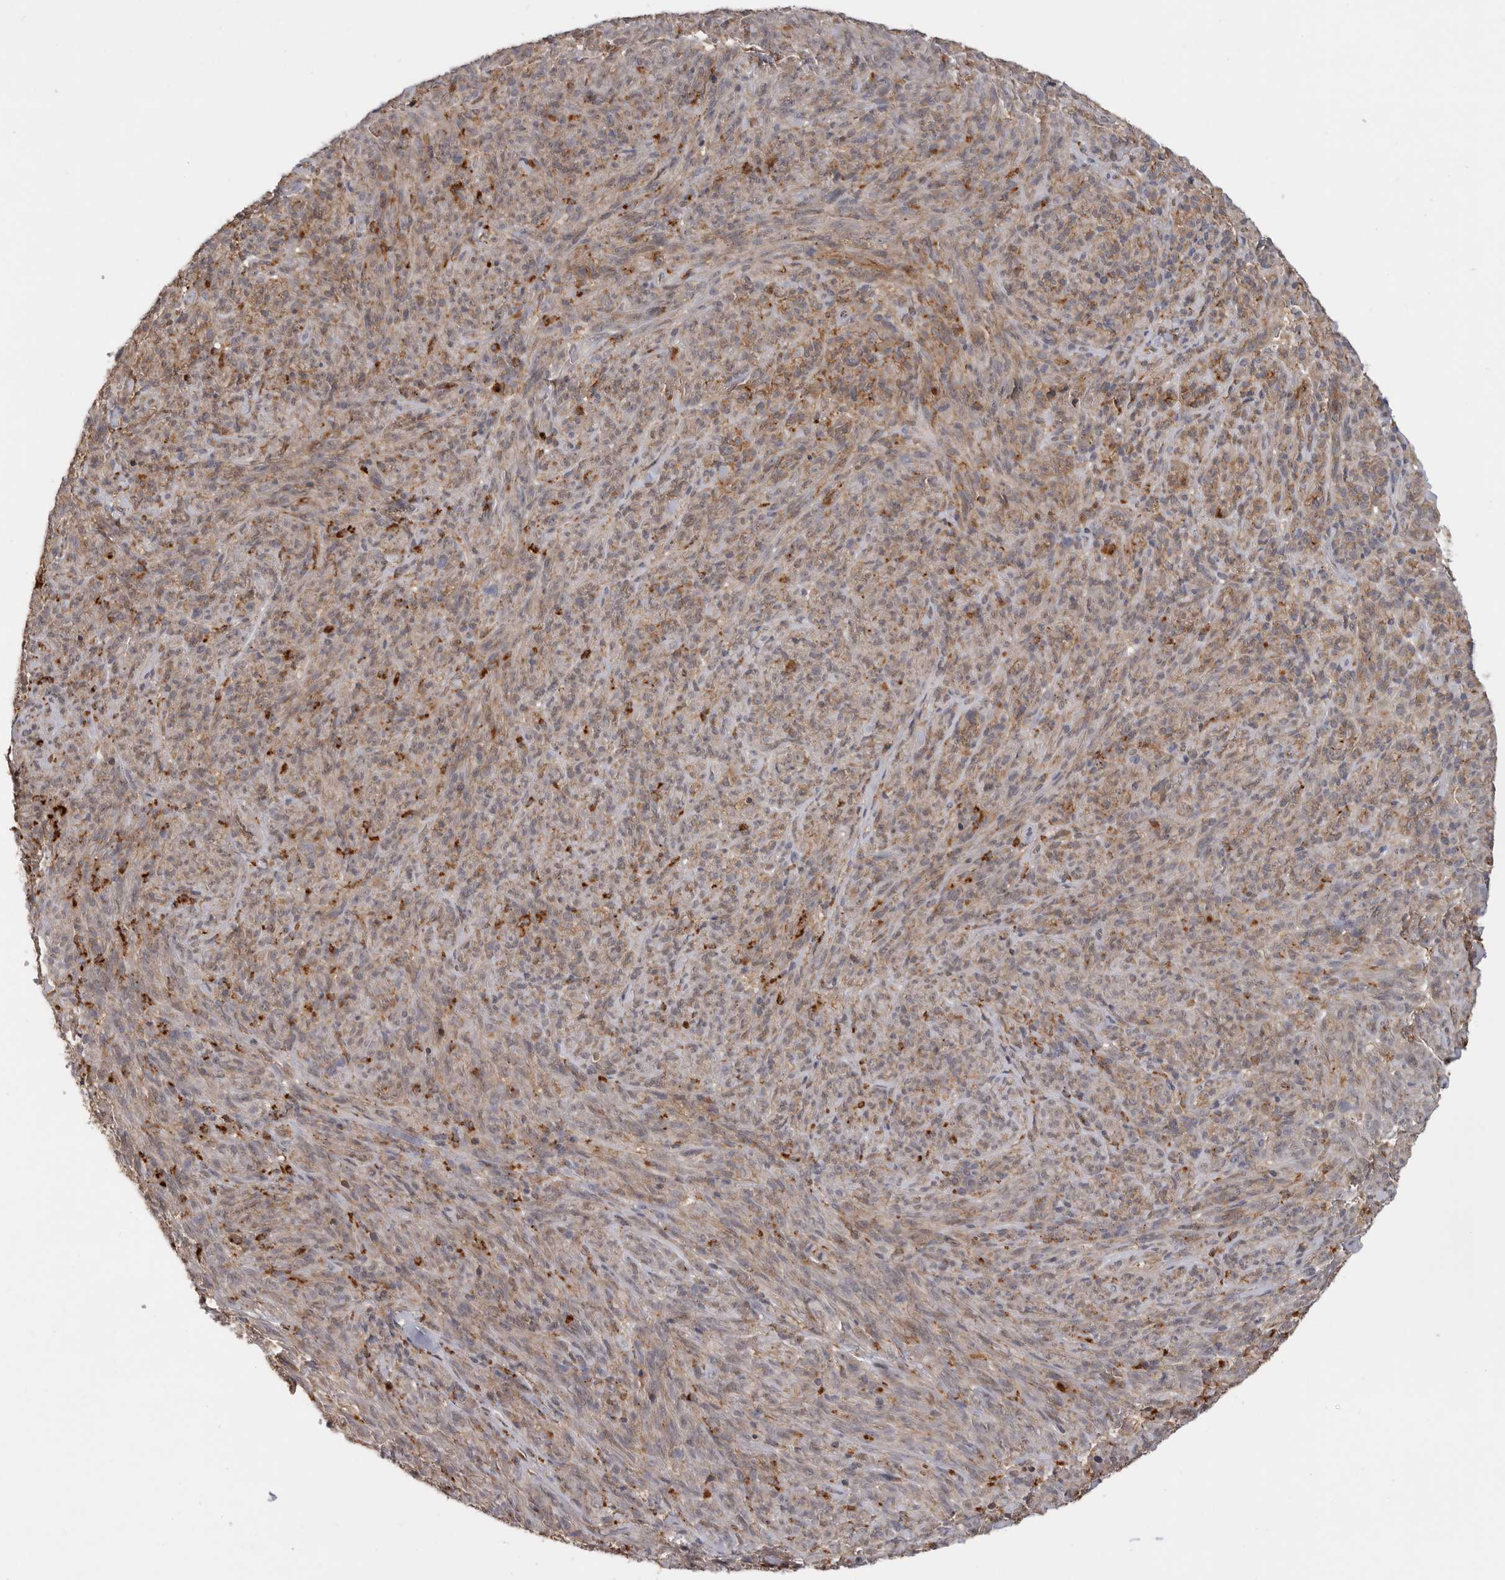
{"staining": {"intensity": "moderate", "quantity": ">75%", "location": "cytoplasmic/membranous"}, "tissue": "melanoma", "cell_type": "Tumor cells", "image_type": "cancer", "snomed": [{"axis": "morphology", "description": "Malignant melanoma, NOS"}, {"axis": "topography", "description": "Skin of head"}], "caption": "There is medium levels of moderate cytoplasmic/membranous positivity in tumor cells of melanoma, as demonstrated by immunohistochemical staining (brown color).", "gene": "ZNF232", "patient": {"sex": "male", "age": 96}}